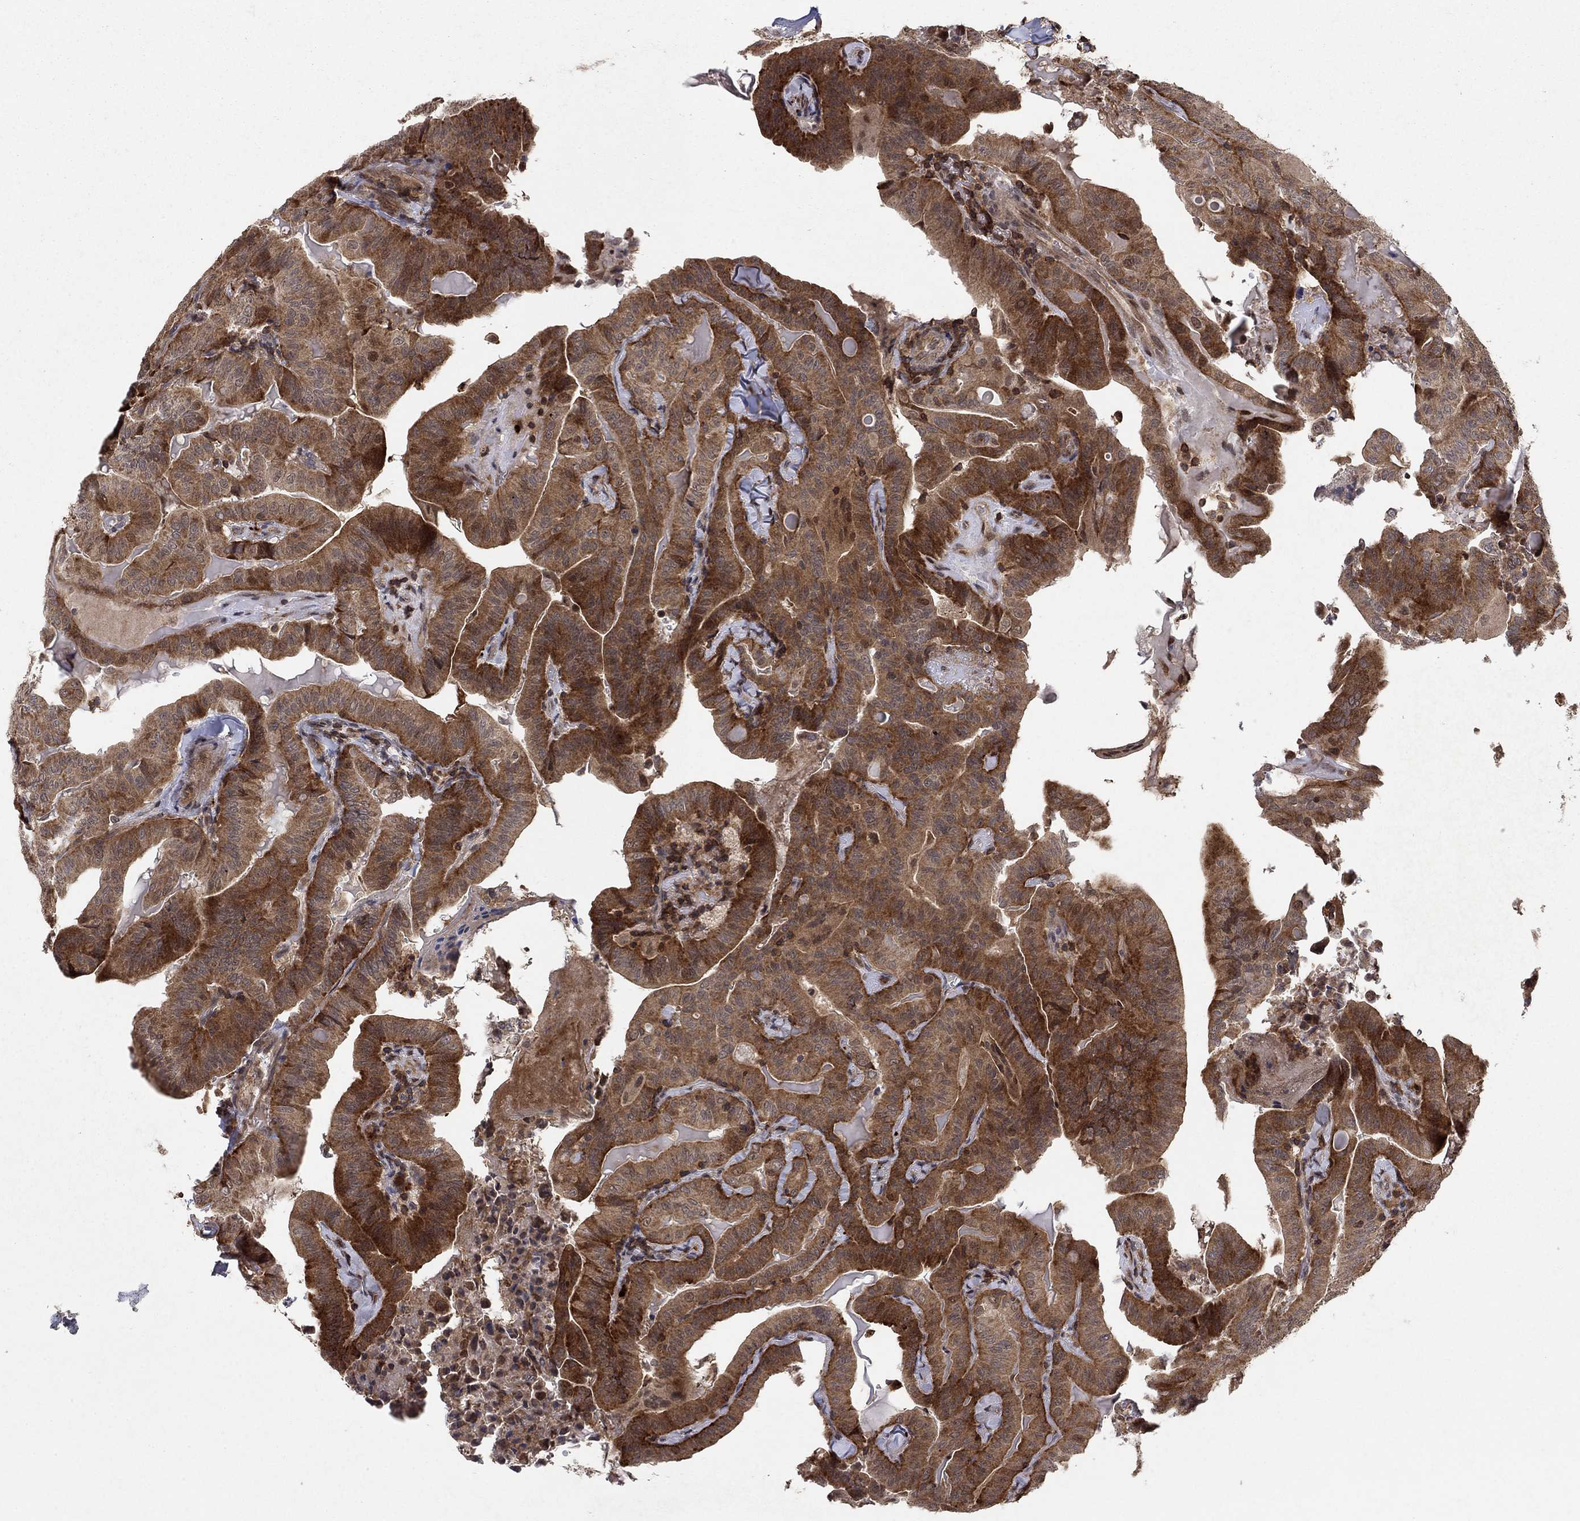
{"staining": {"intensity": "strong", "quantity": "25%-75%", "location": "cytoplasmic/membranous"}, "tissue": "thyroid cancer", "cell_type": "Tumor cells", "image_type": "cancer", "snomed": [{"axis": "morphology", "description": "Papillary adenocarcinoma, NOS"}, {"axis": "topography", "description": "Thyroid gland"}], "caption": "Immunohistochemical staining of thyroid cancer (papillary adenocarcinoma) displays high levels of strong cytoplasmic/membranous protein expression in about 25%-75% of tumor cells.", "gene": "CCDC66", "patient": {"sex": "female", "age": 68}}